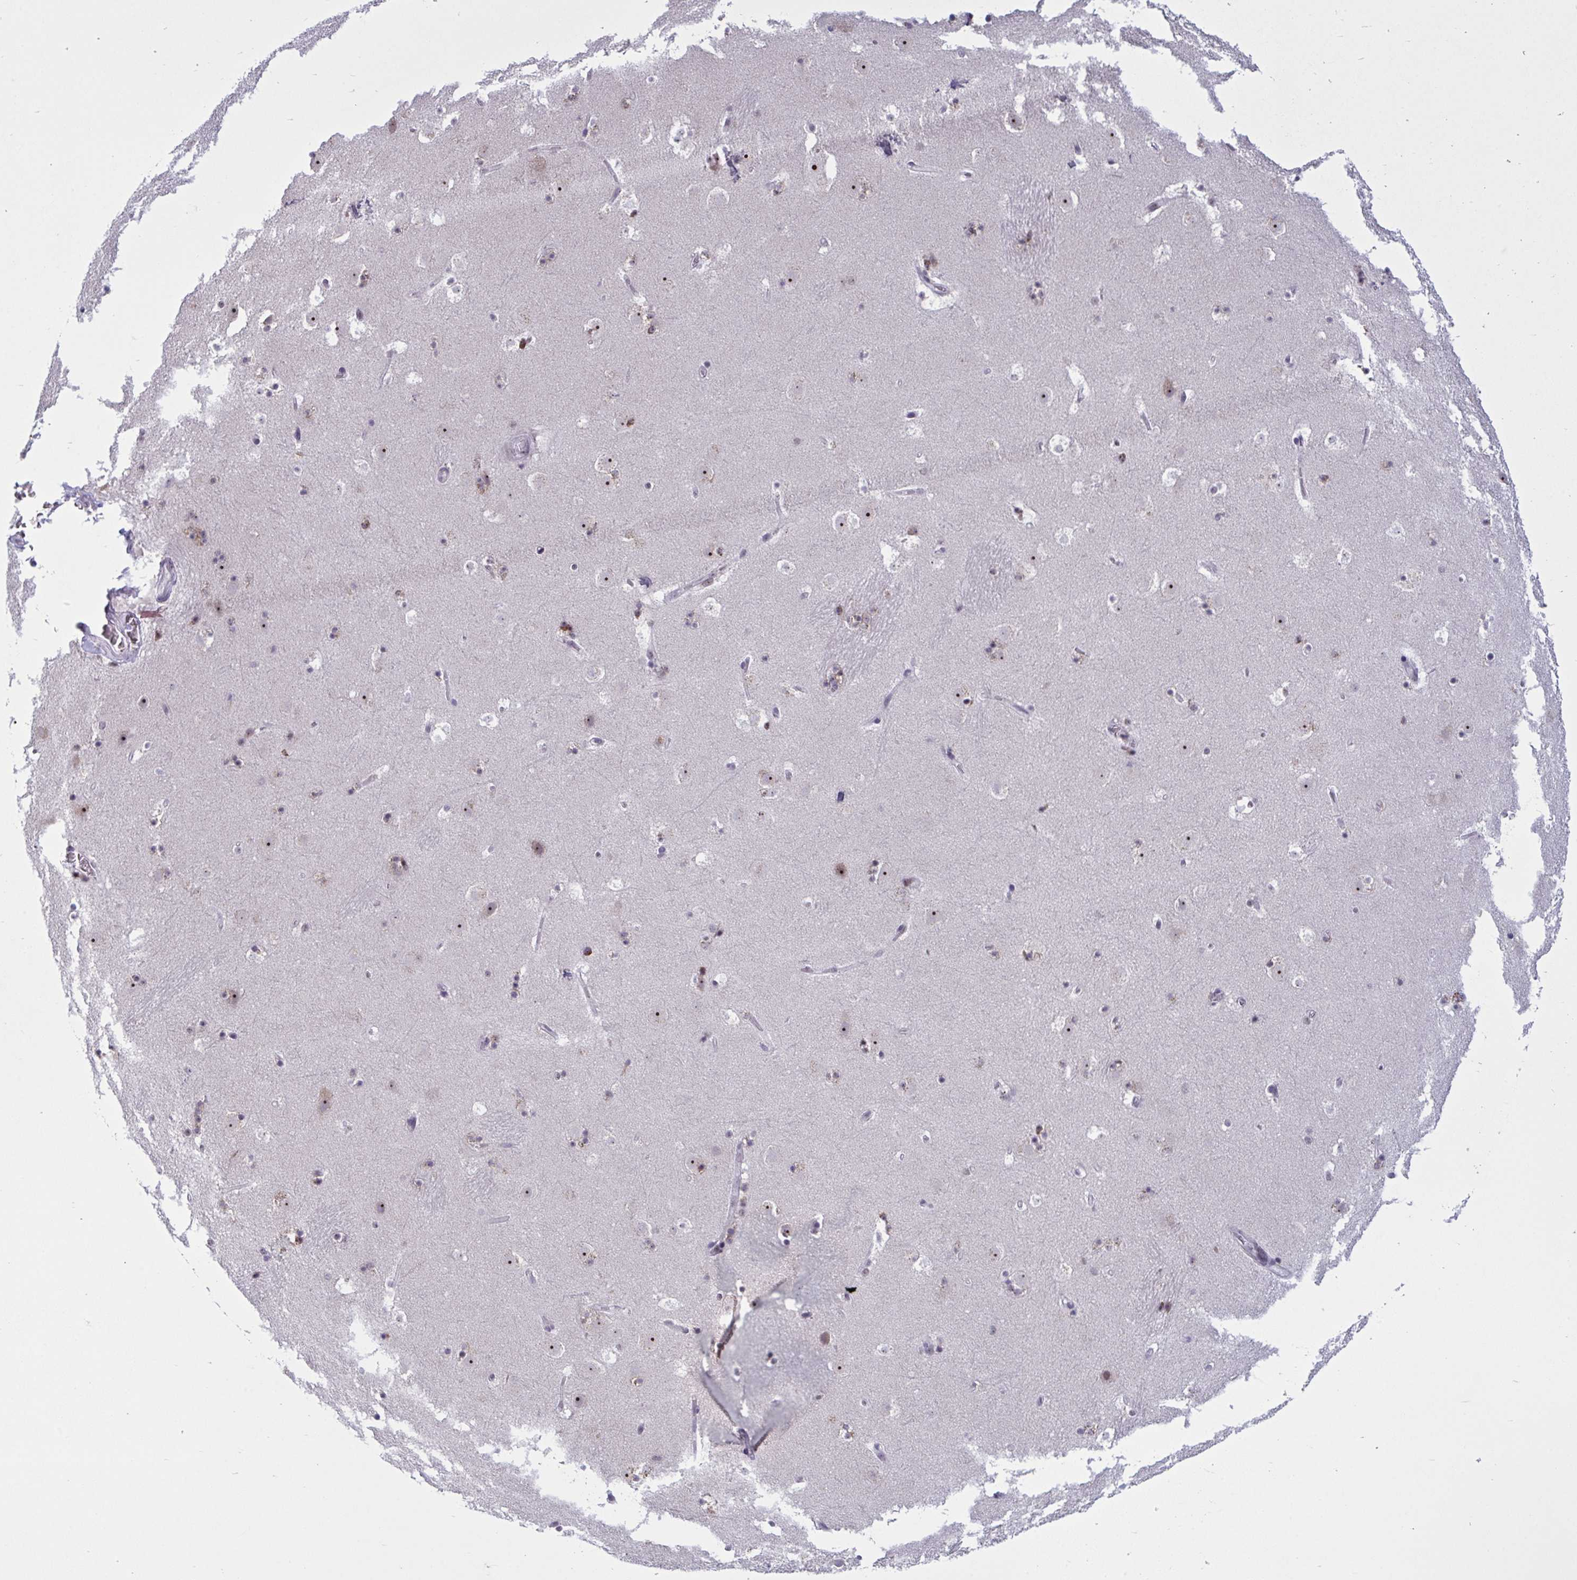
{"staining": {"intensity": "negative", "quantity": "none", "location": "none"}, "tissue": "caudate", "cell_type": "Glial cells", "image_type": "normal", "snomed": [{"axis": "morphology", "description": "Normal tissue, NOS"}, {"axis": "topography", "description": "Lateral ventricle wall"}], "caption": "This is an immunohistochemistry (IHC) photomicrograph of normal caudate. There is no staining in glial cells.", "gene": "TGM6", "patient": {"sex": "male", "age": 37}}